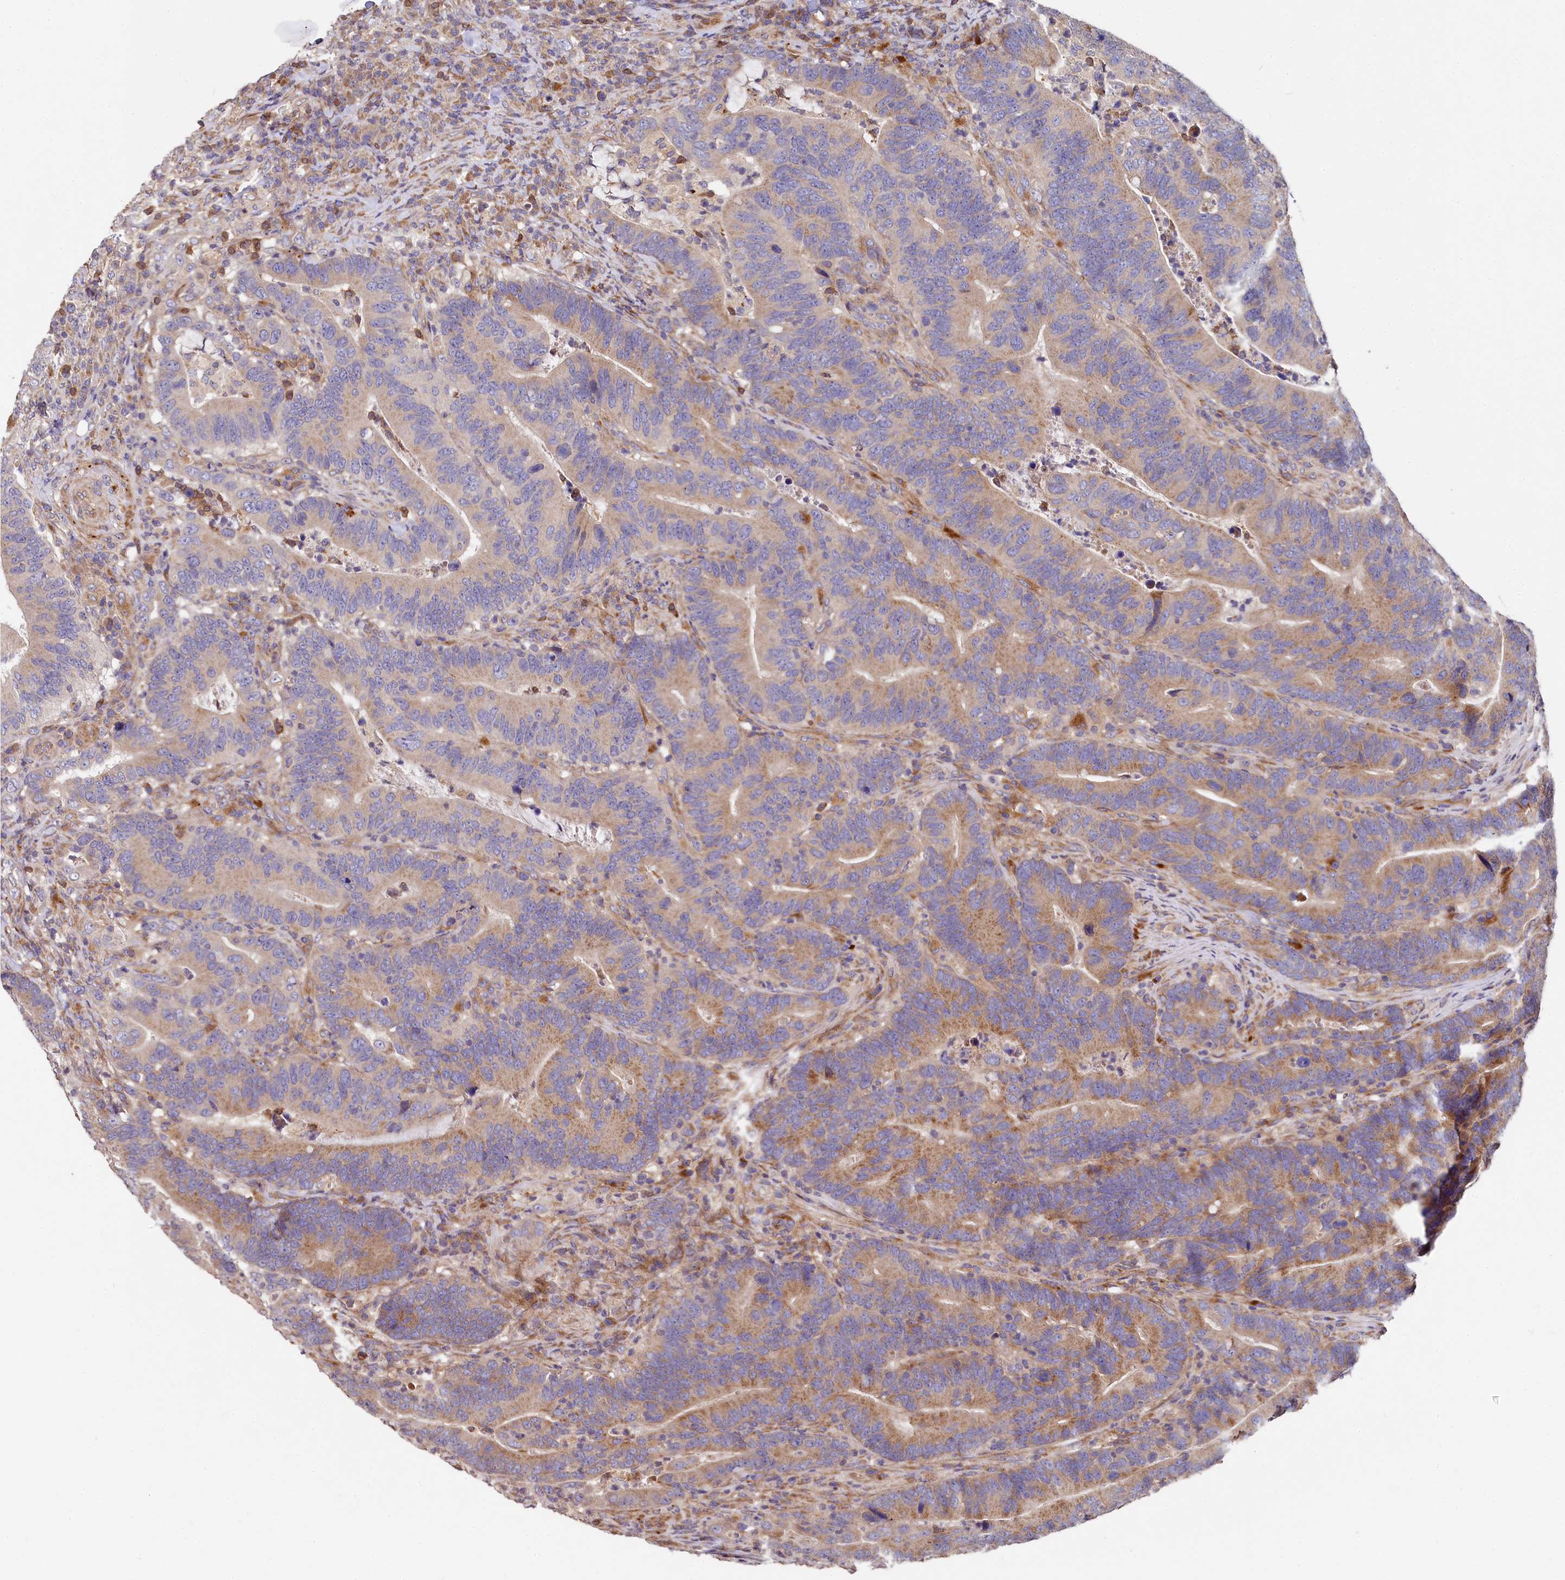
{"staining": {"intensity": "moderate", "quantity": "25%-75%", "location": "cytoplasmic/membranous"}, "tissue": "colorectal cancer", "cell_type": "Tumor cells", "image_type": "cancer", "snomed": [{"axis": "morphology", "description": "Adenocarcinoma, NOS"}, {"axis": "topography", "description": "Colon"}], "caption": "Protein analysis of adenocarcinoma (colorectal) tissue displays moderate cytoplasmic/membranous expression in about 25%-75% of tumor cells.", "gene": "SPRYD3", "patient": {"sex": "female", "age": 66}}